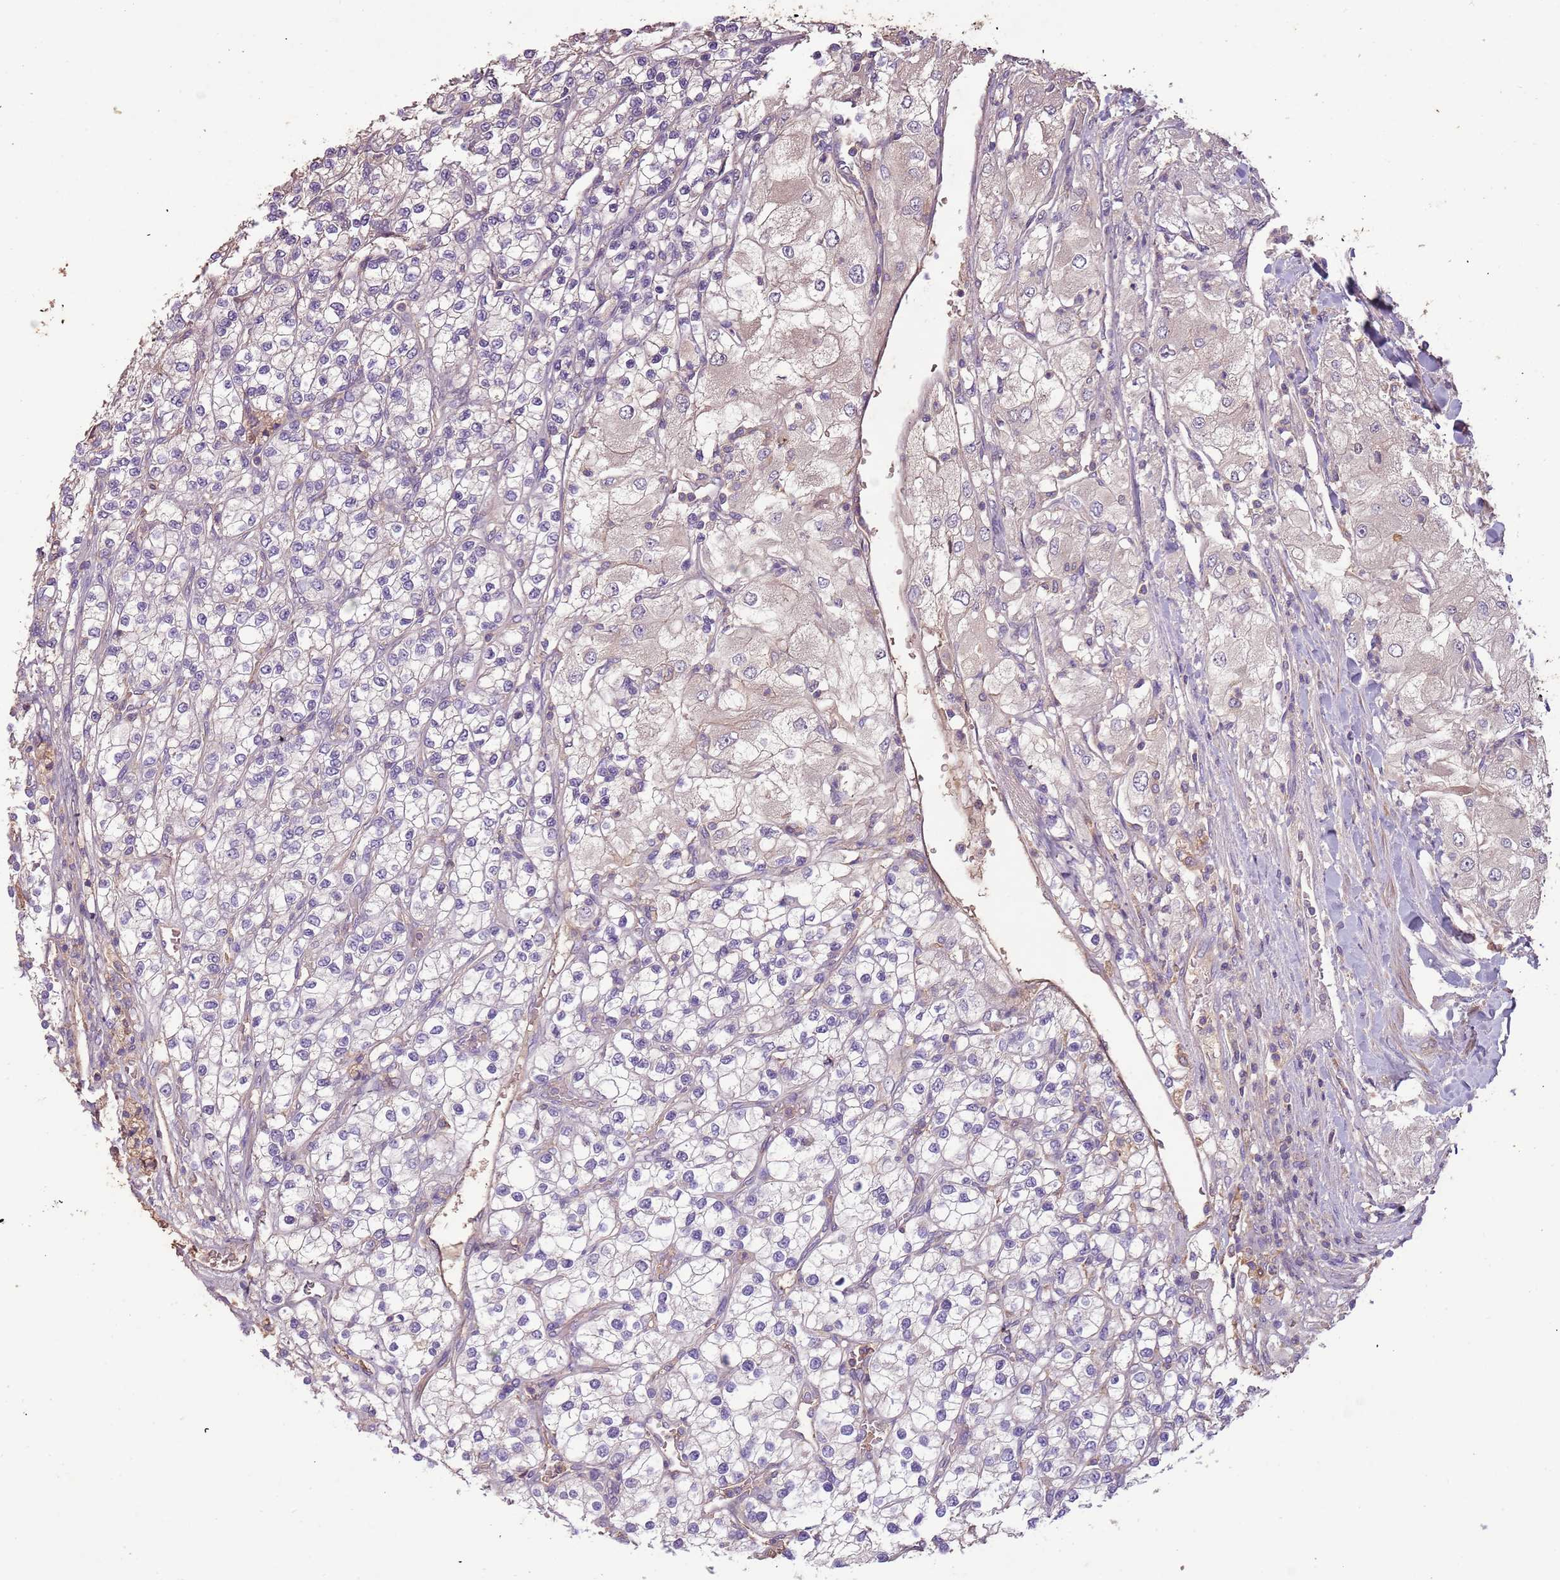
{"staining": {"intensity": "weak", "quantity": "<25%", "location": "cytoplasmic/membranous"}, "tissue": "renal cancer", "cell_type": "Tumor cells", "image_type": "cancer", "snomed": [{"axis": "morphology", "description": "Adenocarcinoma, NOS"}, {"axis": "topography", "description": "Kidney"}], "caption": "High magnification brightfield microscopy of renal cancer stained with DAB (3,3'-diaminobenzidine) (brown) and counterstained with hematoxylin (blue): tumor cells show no significant expression. The staining is performed using DAB brown chromogen with nuclei counter-stained in using hematoxylin.", "gene": "FECH", "patient": {"sex": "male", "age": 80}}